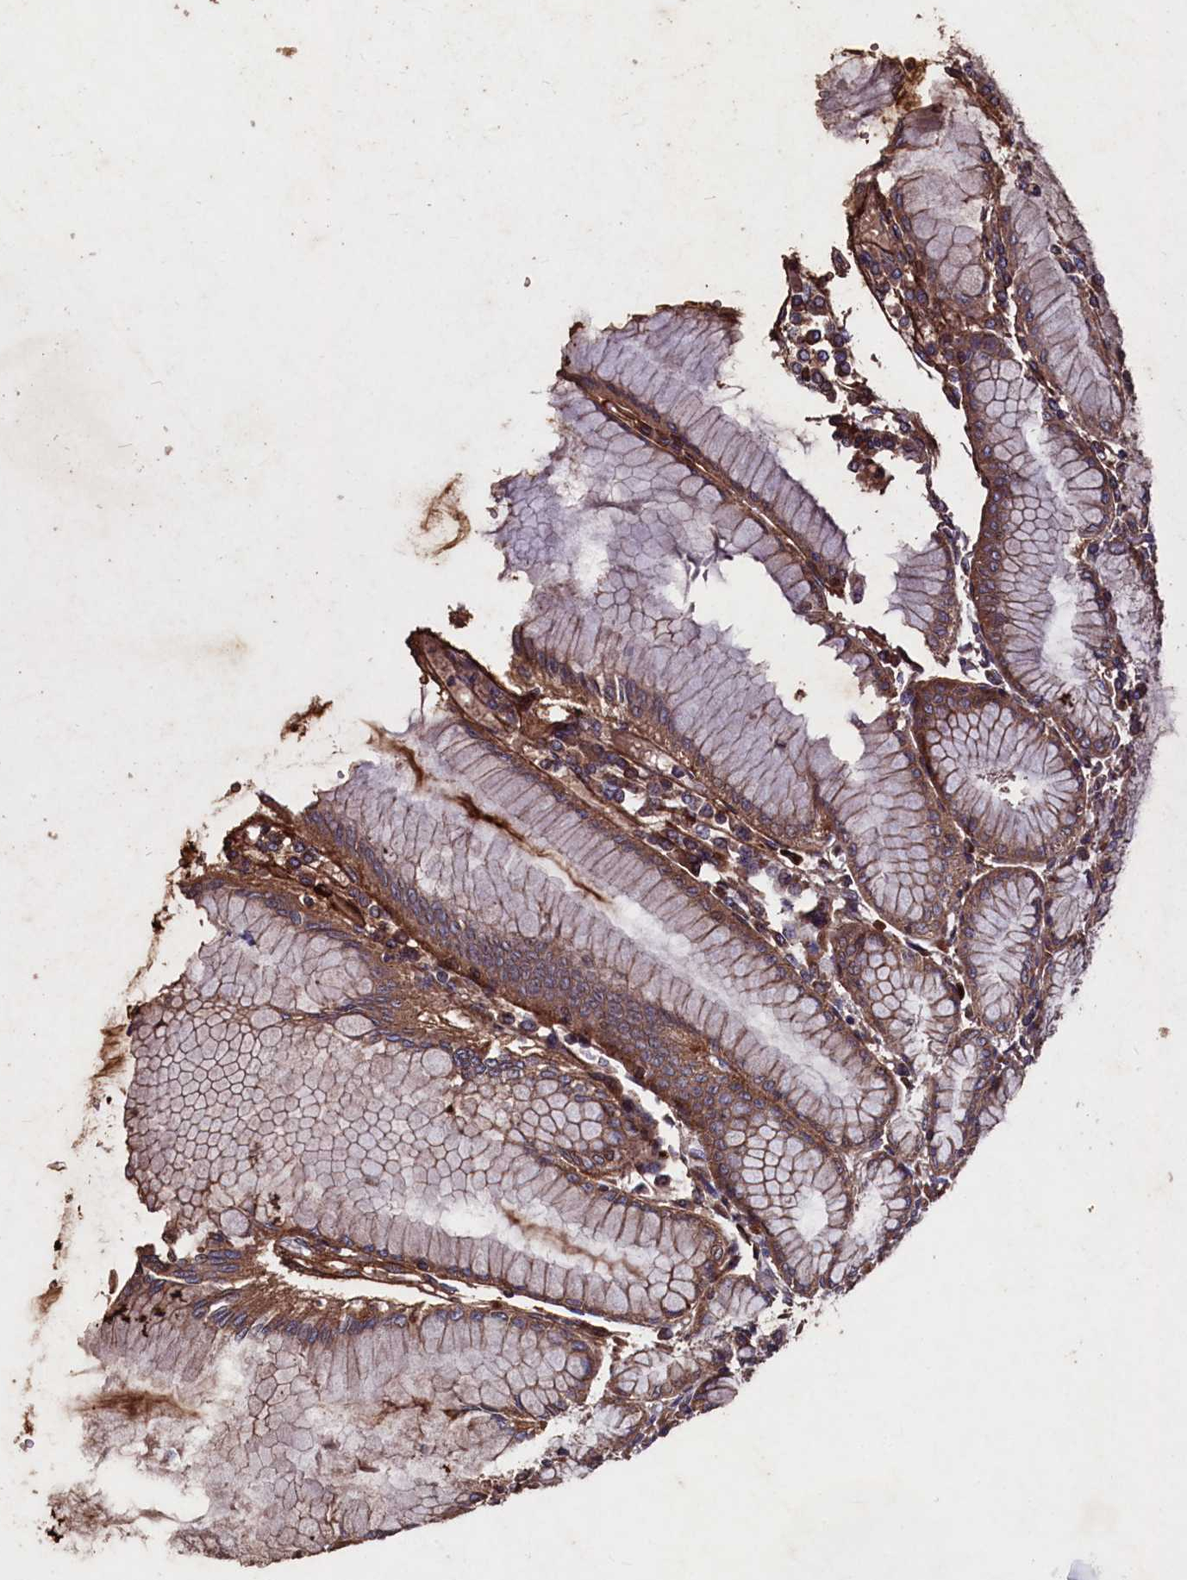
{"staining": {"intensity": "moderate", "quantity": ">75%", "location": "cytoplasmic/membranous"}, "tissue": "stomach", "cell_type": "Glandular cells", "image_type": "normal", "snomed": [{"axis": "morphology", "description": "Normal tissue, NOS"}, {"axis": "topography", "description": "Stomach"}], "caption": "Moderate cytoplasmic/membranous protein expression is appreciated in approximately >75% of glandular cells in stomach.", "gene": "MYO1H", "patient": {"sex": "female", "age": 57}}